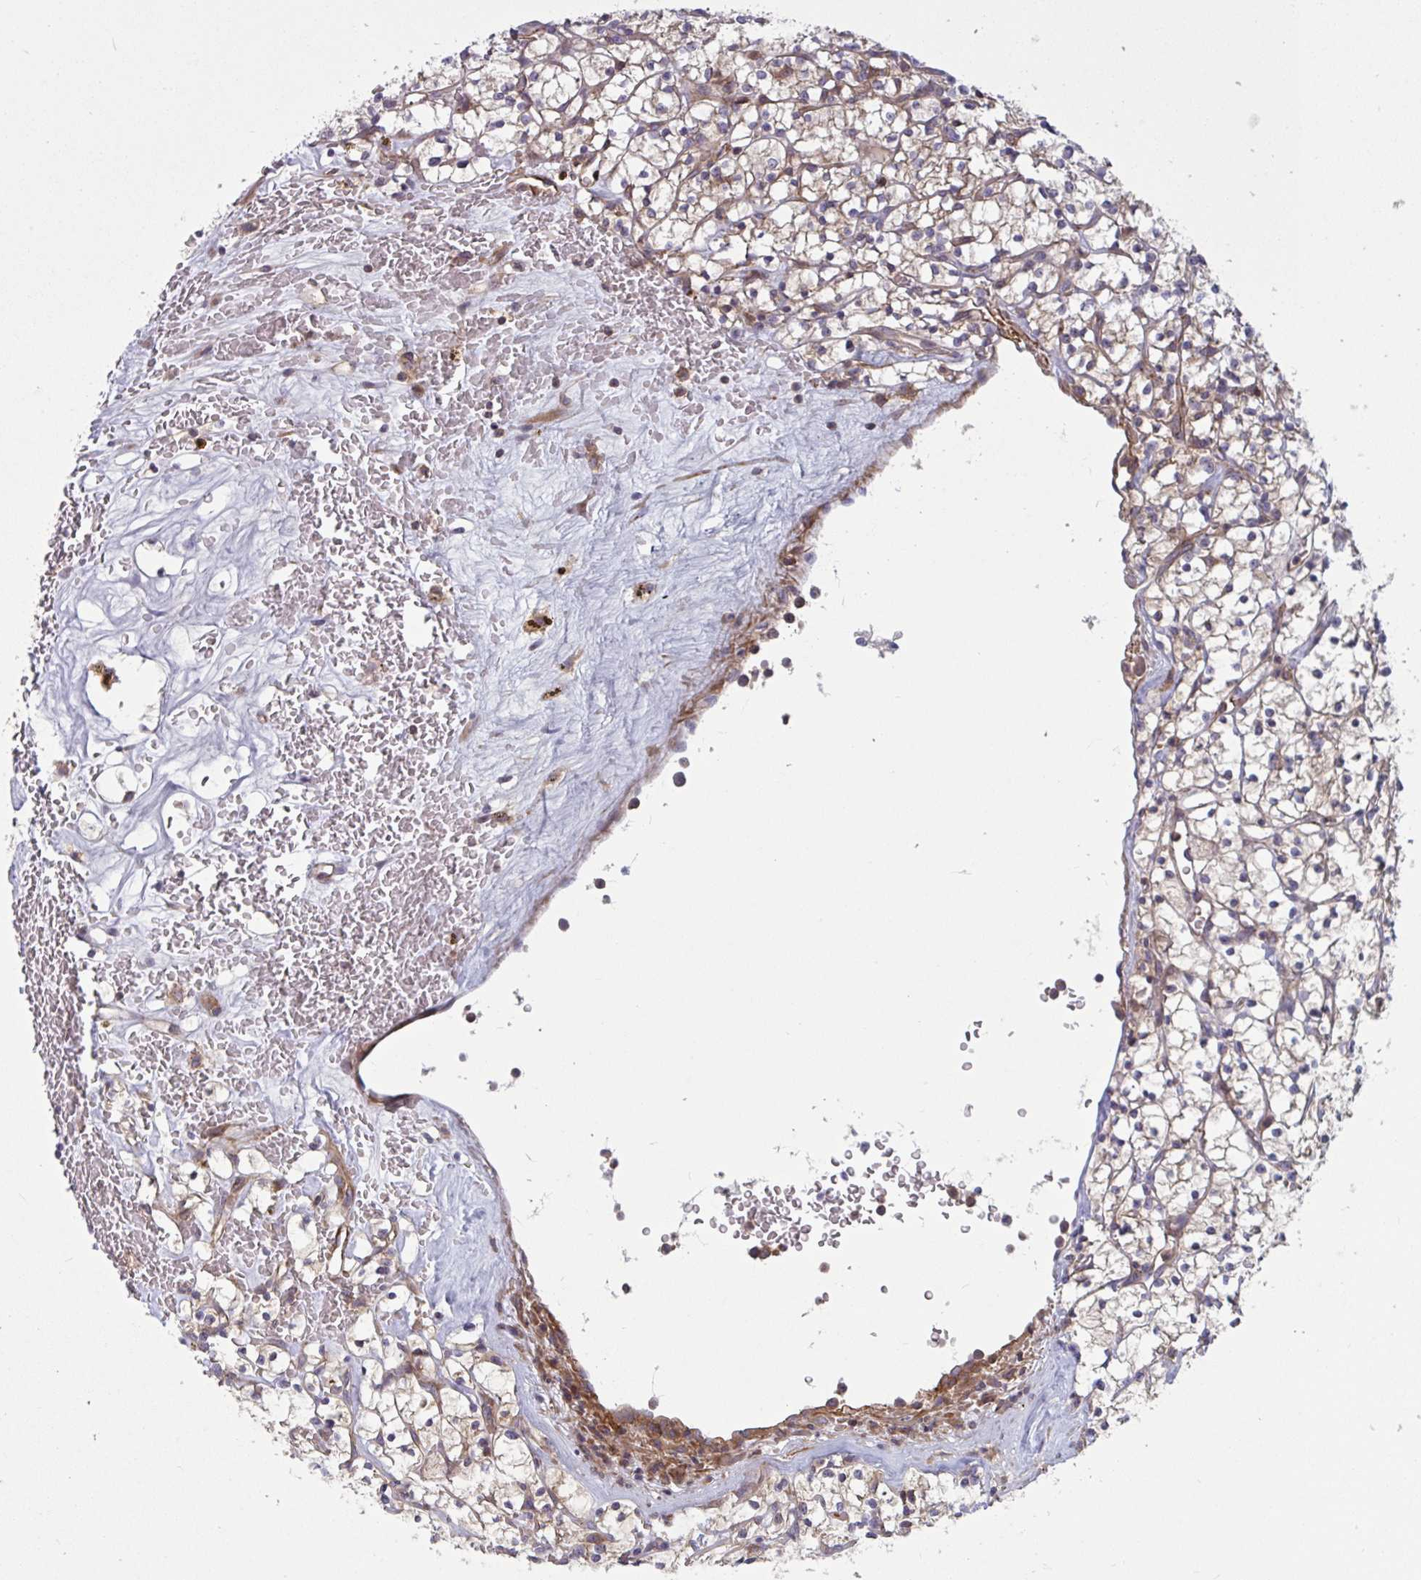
{"staining": {"intensity": "weak", "quantity": "25%-75%", "location": "cytoplasmic/membranous"}, "tissue": "renal cancer", "cell_type": "Tumor cells", "image_type": "cancer", "snomed": [{"axis": "morphology", "description": "Adenocarcinoma, NOS"}, {"axis": "topography", "description": "Kidney"}], "caption": "A brown stain shows weak cytoplasmic/membranous expression of a protein in adenocarcinoma (renal) tumor cells. The staining was performed using DAB, with brown indicating positive protein expression. Nuclei are stained blue with hematoxylin.", "gene": "TANK", "patient": {"sex": "female", "age": 64}}